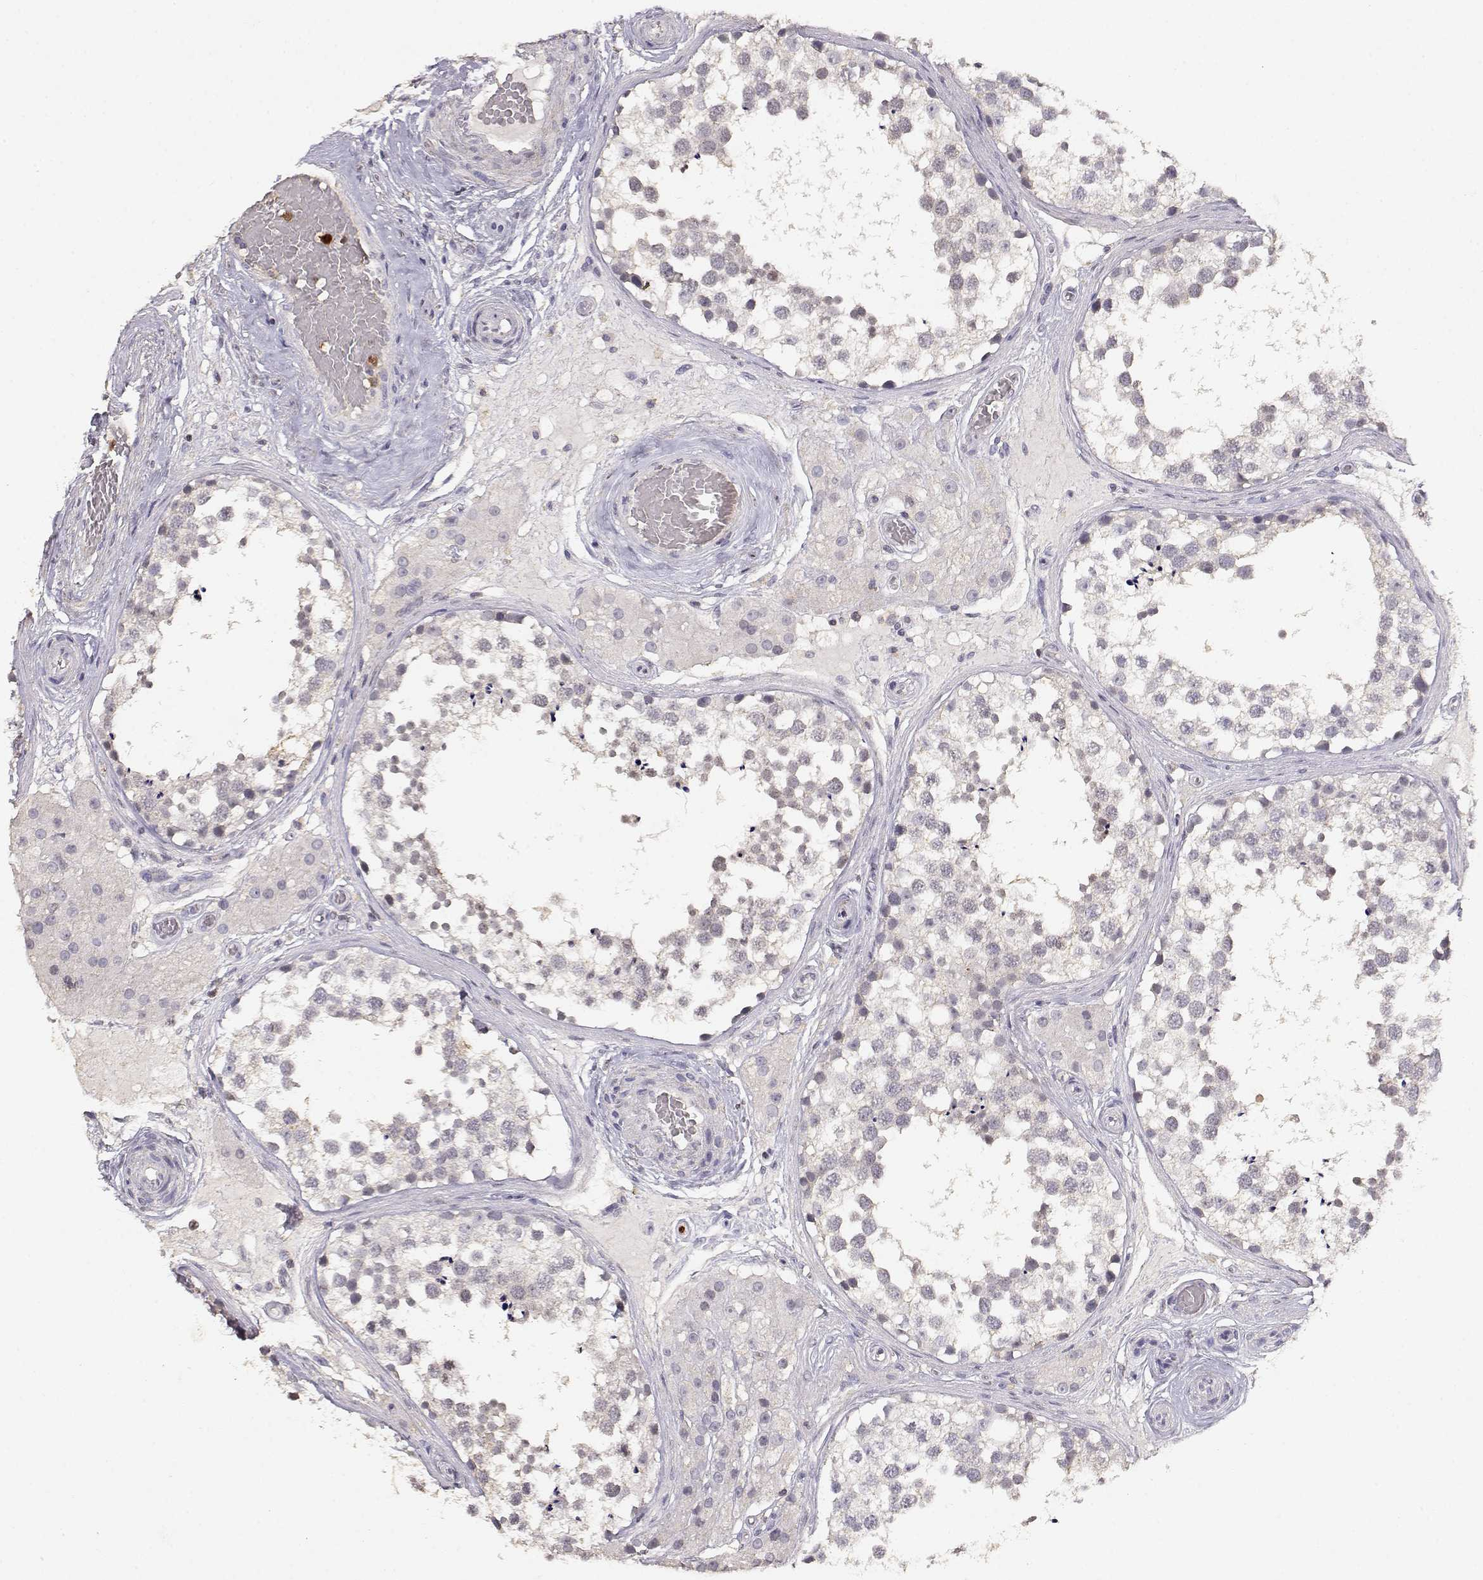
{"staining": {"intensity": "negative", "quantity": "none", "location": "none"}, "tissue": "testis", "cell_type": "Cells in seminiferous ducts", "image_type": "normal", "snomed": [{"axis": "morphology", "description": "Normal tissue, NOS"}, {"axis": "morphology", "description": "Seminoma, NOS"}, {"axis": "topography", "description": "Testis"}], "caption": "Testis was stained to show a protein in brown. There is no significant expression in cells in seminiferous ducts. (Brightfield microscopy of DAB IHC at high magnification).", "gene": "TNFRSF10C", "patient": {"sex": "male", "age": 65}}